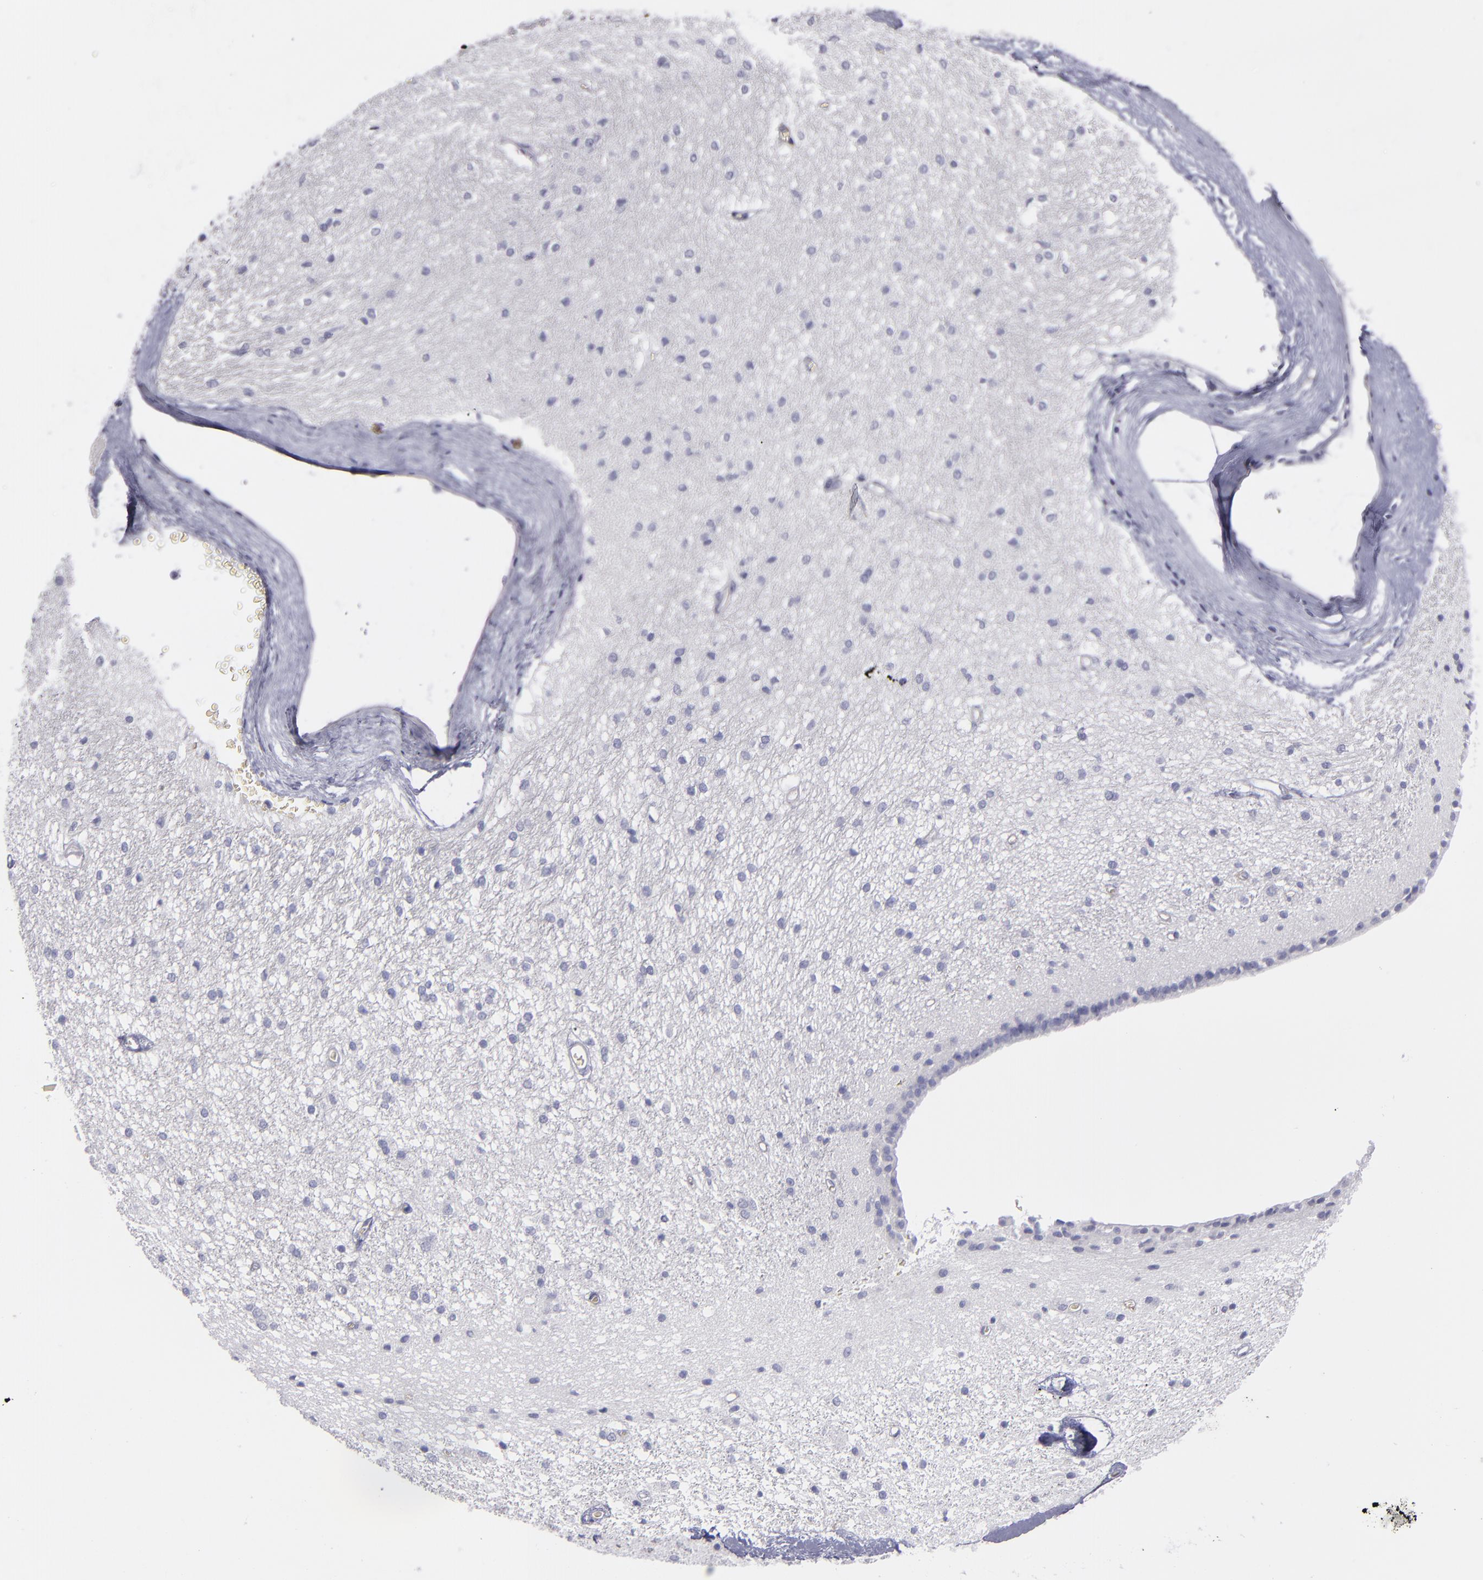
{"staining": {"intensity": "negative", "quantity": "none", "location": "none"}, "tissue": "caudate", "cell_type": "Glial cells", "image_type": "normal", "snomed": [{"axis": "morphology", "description": "Normal tissue, NOS"}, {"axis": "topography", "description": "Lateral ventricle wall"}], "caption": "Photomicrograph shows no protein staining in glial cells of unremarkable caudate. (DAB (3,3'-diaminobenzidine) immunohistochemistry, high magnification).", "gene": "ANPEP", "patient": {"sex": "female", "age": 19}}